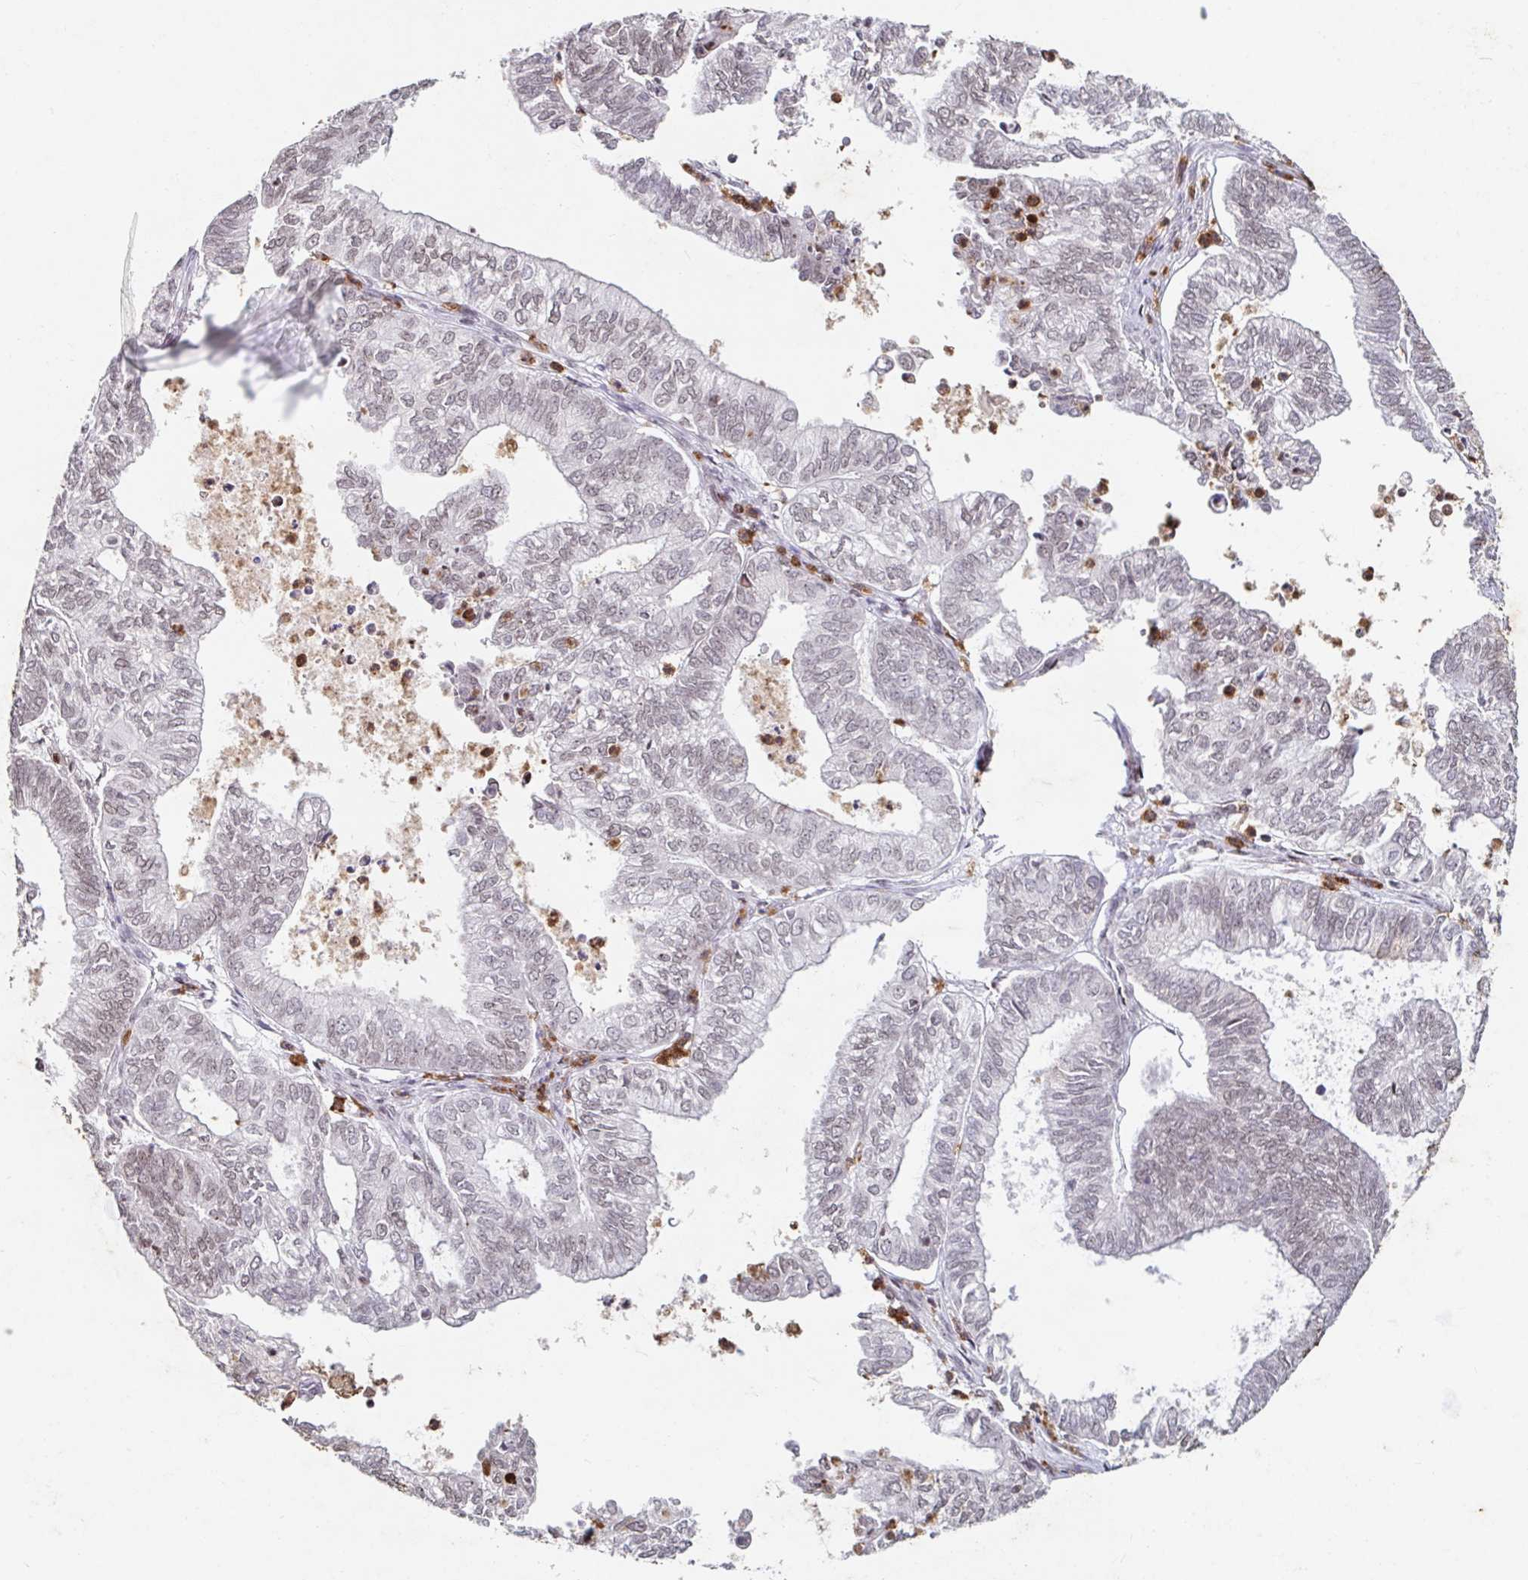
{"staining": {"intensity": "weak", "quantity": "25%-75%", "location": "nuclear"}, "tissue": "ovarian cancer", "cell_type": "Tumor cells", "image_type": "cancer", "snomed": [{"axis": "morphology", "description": "Carcinoma, endometroid"}, {"axis": "topography", "description": "Ovary"}], "caption": "A brown stain labels weak nuclear positivity of a protein in human endometroid carcinoma (ovarian) tumor cells.", "gene": "C19orf53", "patient": {"sex": "female", "age": 64}}